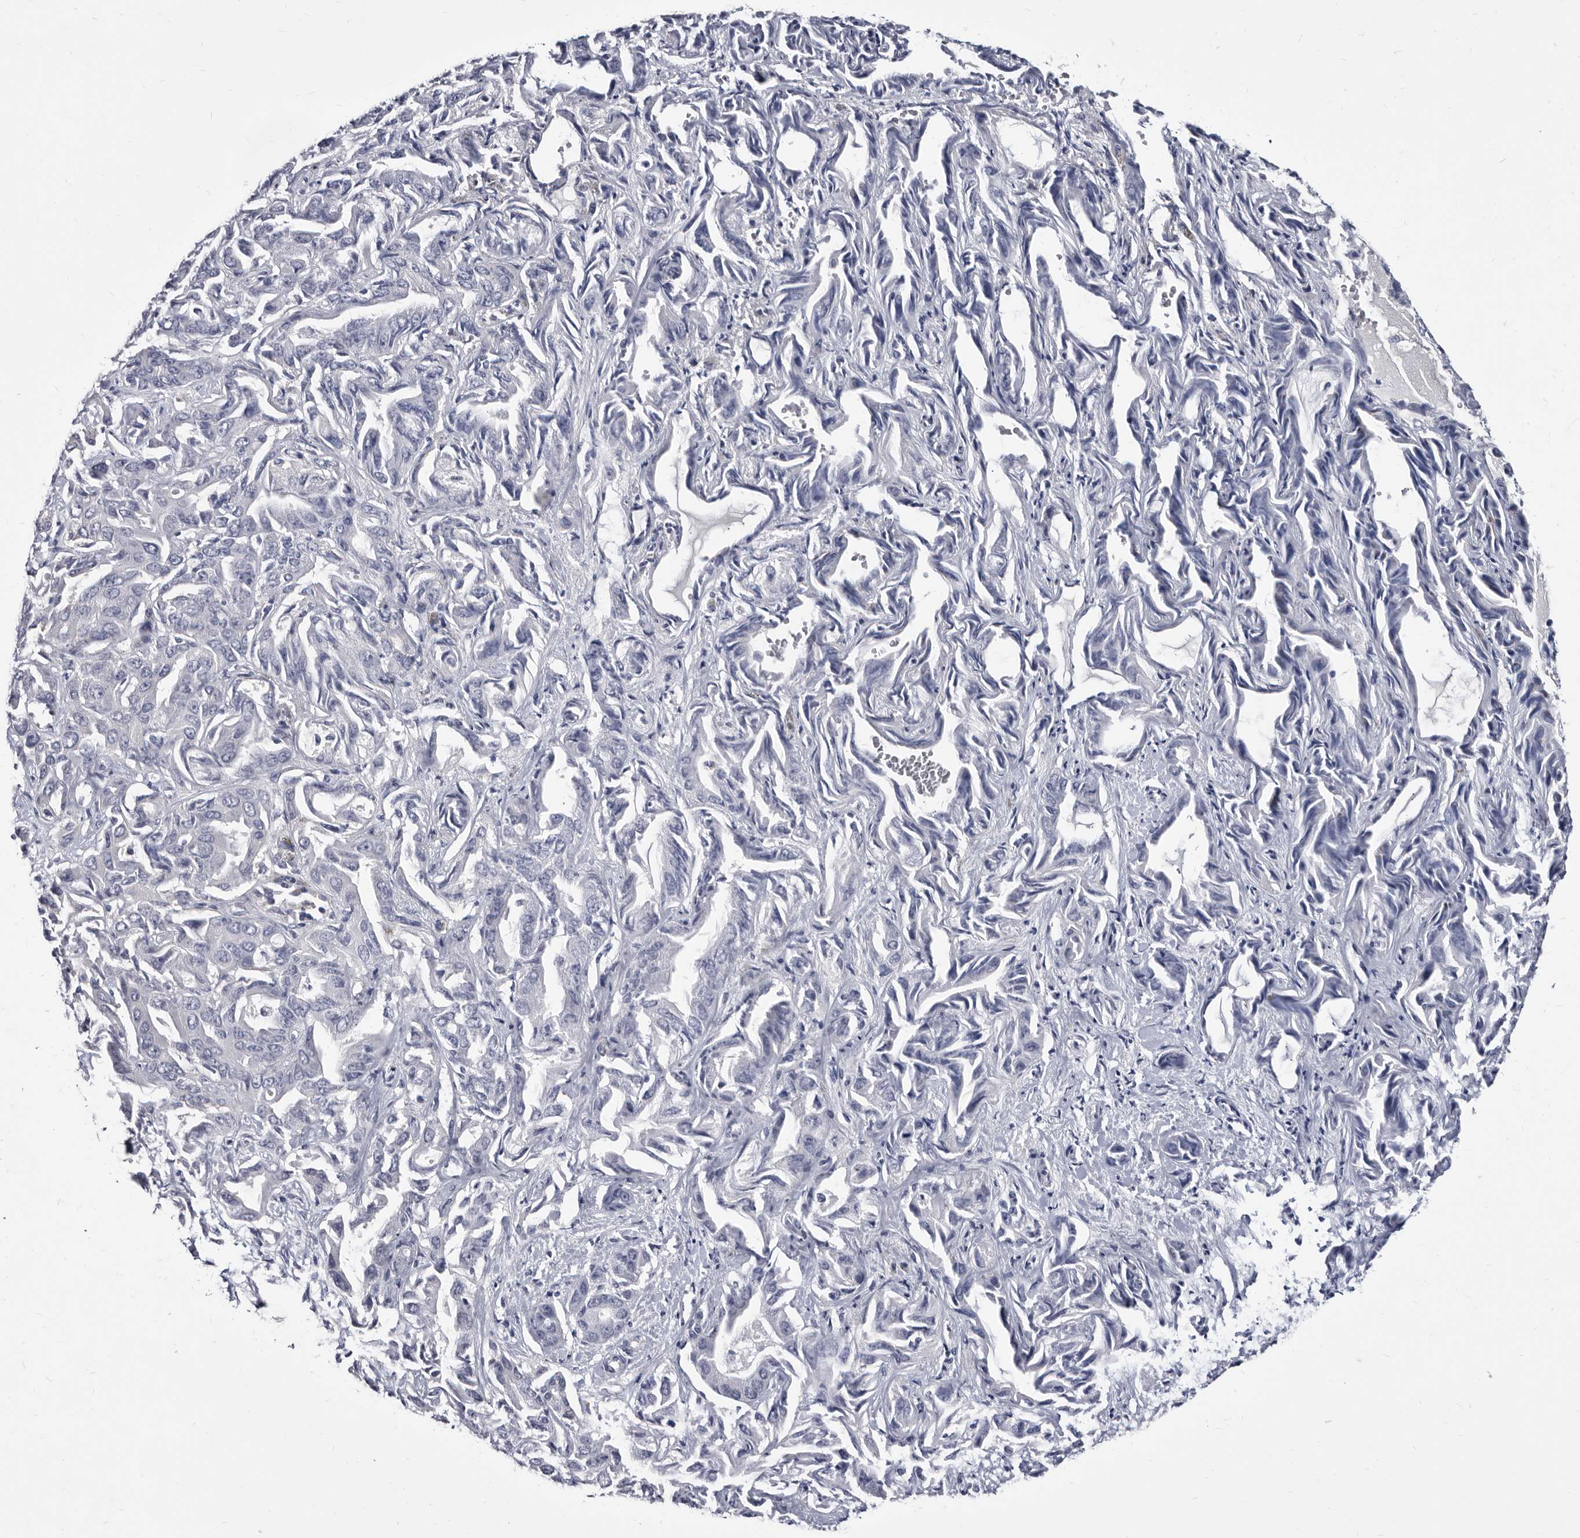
{"staining": {"intensity": "negative", "quantity": "none", "location": "none"}, "tissue": "liver cancer", "cell_type": "Tumor cells", "image_type": "cancer", "snomed": [{"axis": "morphology", "description": "Cholangiocarcinoma"}, {"axis": "topography", "description": "Liver"}], "caption": "This image is of cholangiocarcinoma (liver) stained with immunohistochemistry (IHC) to label a protein in brown with the nuclei are counter-stained blue. There is no expression in tumor cells.", "gene": "ABCF2", "patient": {"sex": "female", "age": 52}}